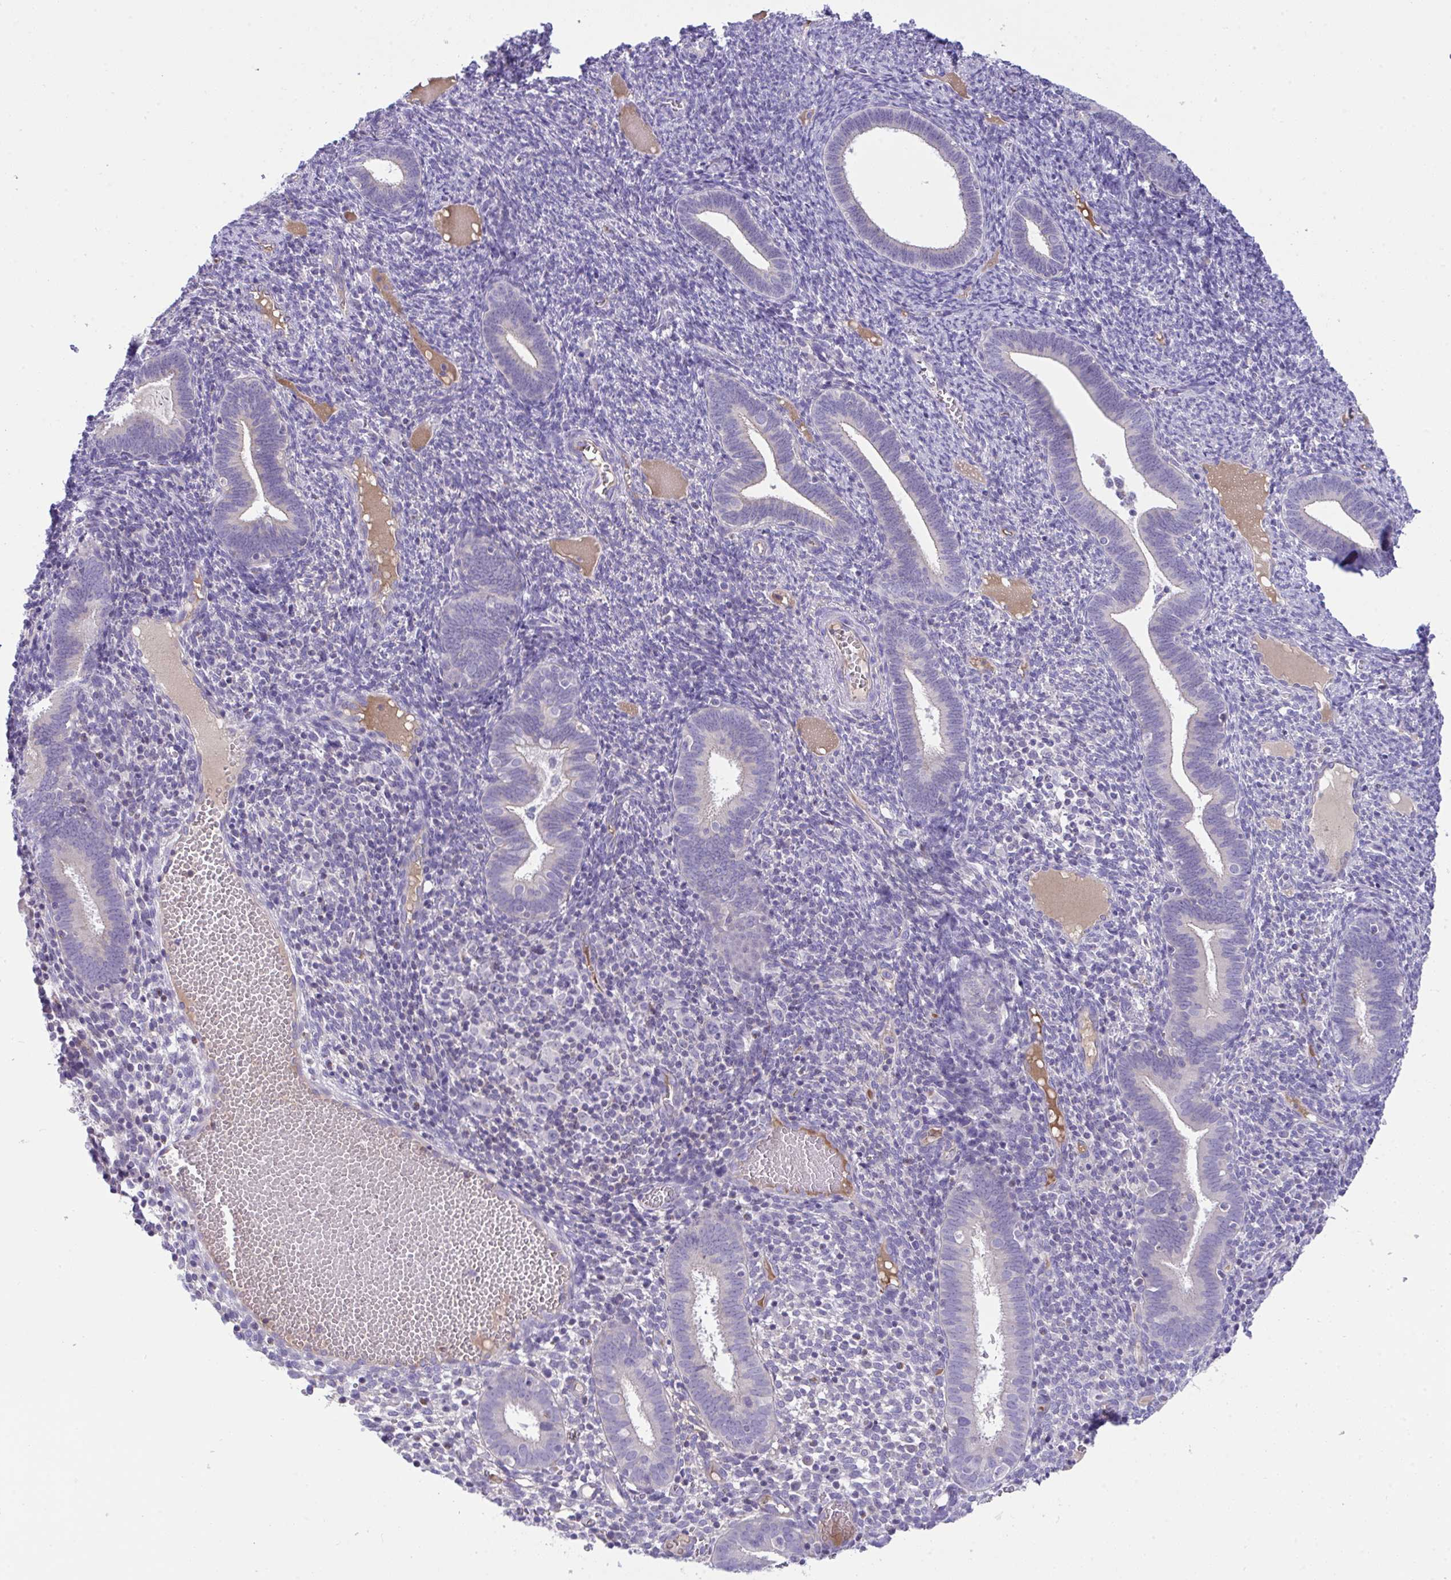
{"staining": {"intensity": "negative", "quantity": "none", "location": "none"}, "tissue": "endometrium", "cell_type": "Cells in endometrial stroma", "image_type": "normal", "snomed": [{"axis": "morphology", "description": "Normal tissue, NOS"}, {"axis": "topography", "description": "Endometrium"}], "caption": "Photomicrograph shows no significant protein positivity in cells in endometrial stroma of normal endometrium. (Immunohistochemistry, brightfield microscopy, high magnification).", "gene": "PLA2G12B", "patient": {"sex": "female", "age": 41}}